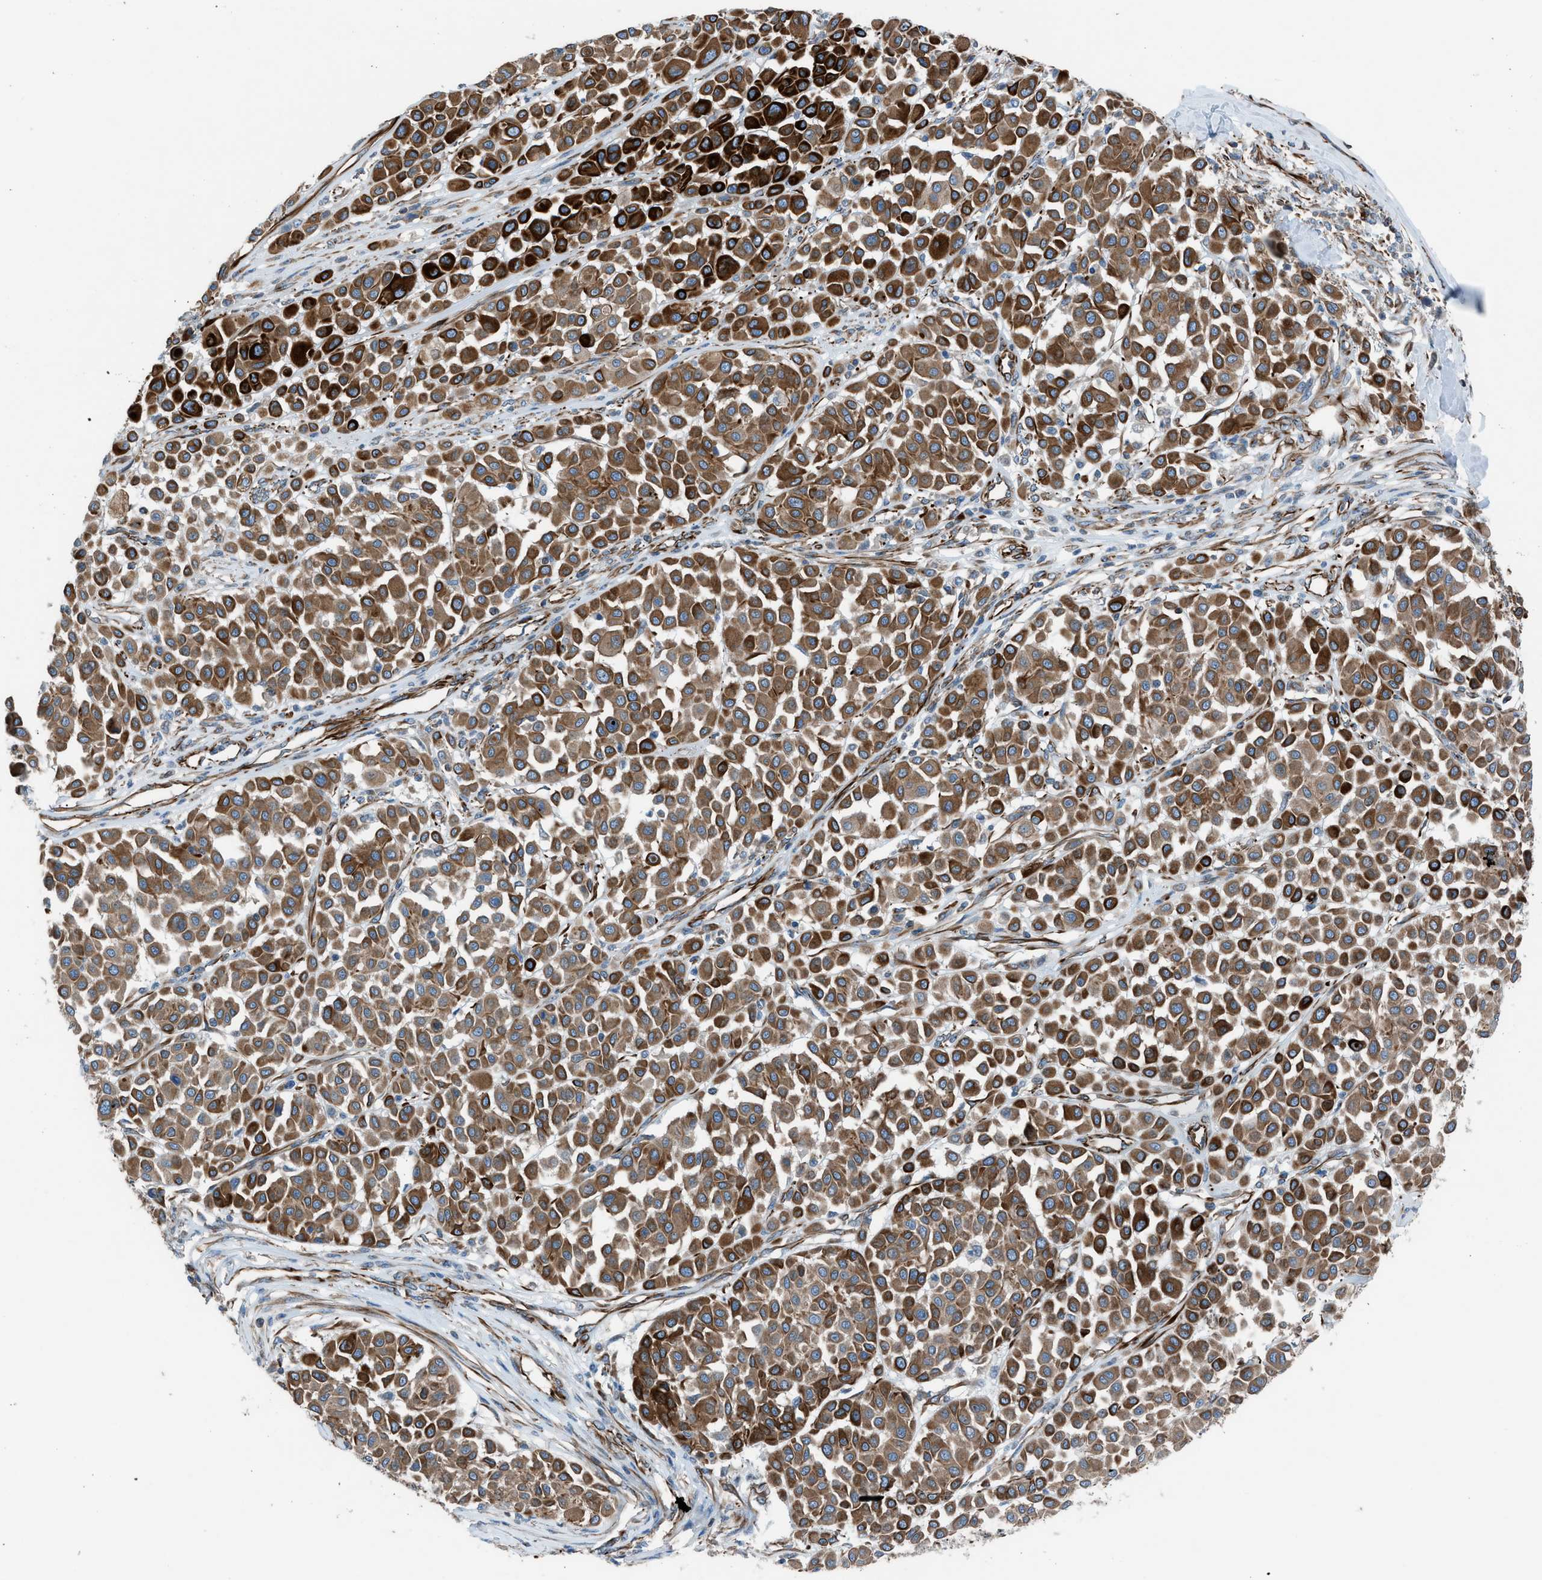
{"staining": {"intensity": "strong", "quantity": ">75%", "location": "cytoplasmic/membranous"}, "tissue": "melanoma", "cell_type": "Tumor cells", "image_type": "cancer", "snomed": [{"axis": "morphology", "description": "Malignant melanoma, Metastatic site"}, {"axis": "topography", "description": "Soft tissue"}], "caption": "A photomicrograph showing strong cytoplasmic/membranous positivity in about >75% of tumor cells in melanoma, as visualized by brown immunohistochemical staining.", "gene": "CABP7", "patient": {"sex": "male", "age": 41}}